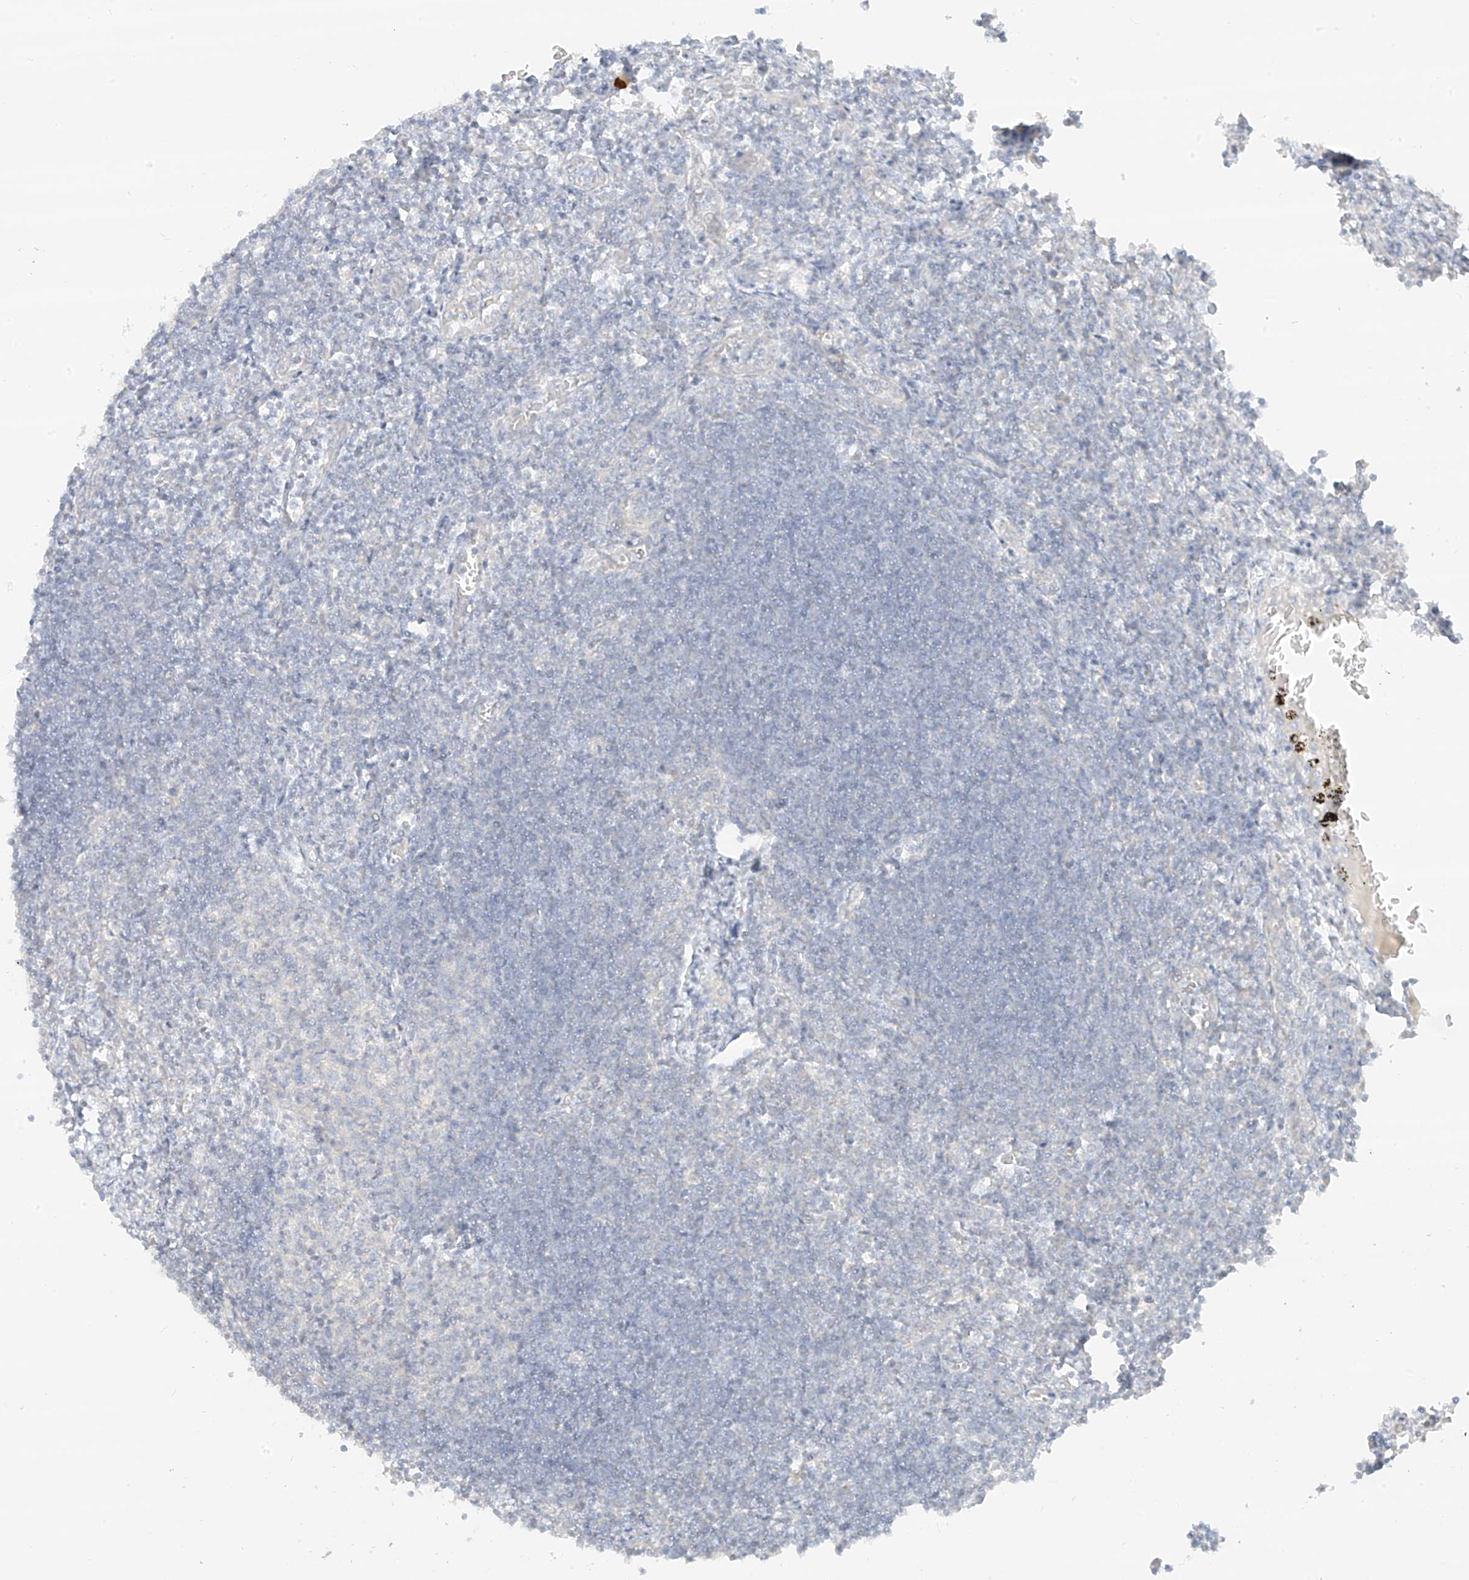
{"staining": {"intensity": "negative", "quantity": "none", "location": "none"}, "tissue": "lymph node", "cell_type": "Germinal center cells", "image_type": "normal", "snomed": [{"axis": "morphology", "description": "Normal tissue, NOS"}, {"axis": "morphology", "description": "Malignant melanoma, Metastatic site"}, {"axis": "topography", "description": "Lymph node"}], "caption": "Lymph node stained for a protein using IHC exhibits no staining germinal center cells.", "gene": "LIPT1", "patient": {"sex": "male", "age": 41}}